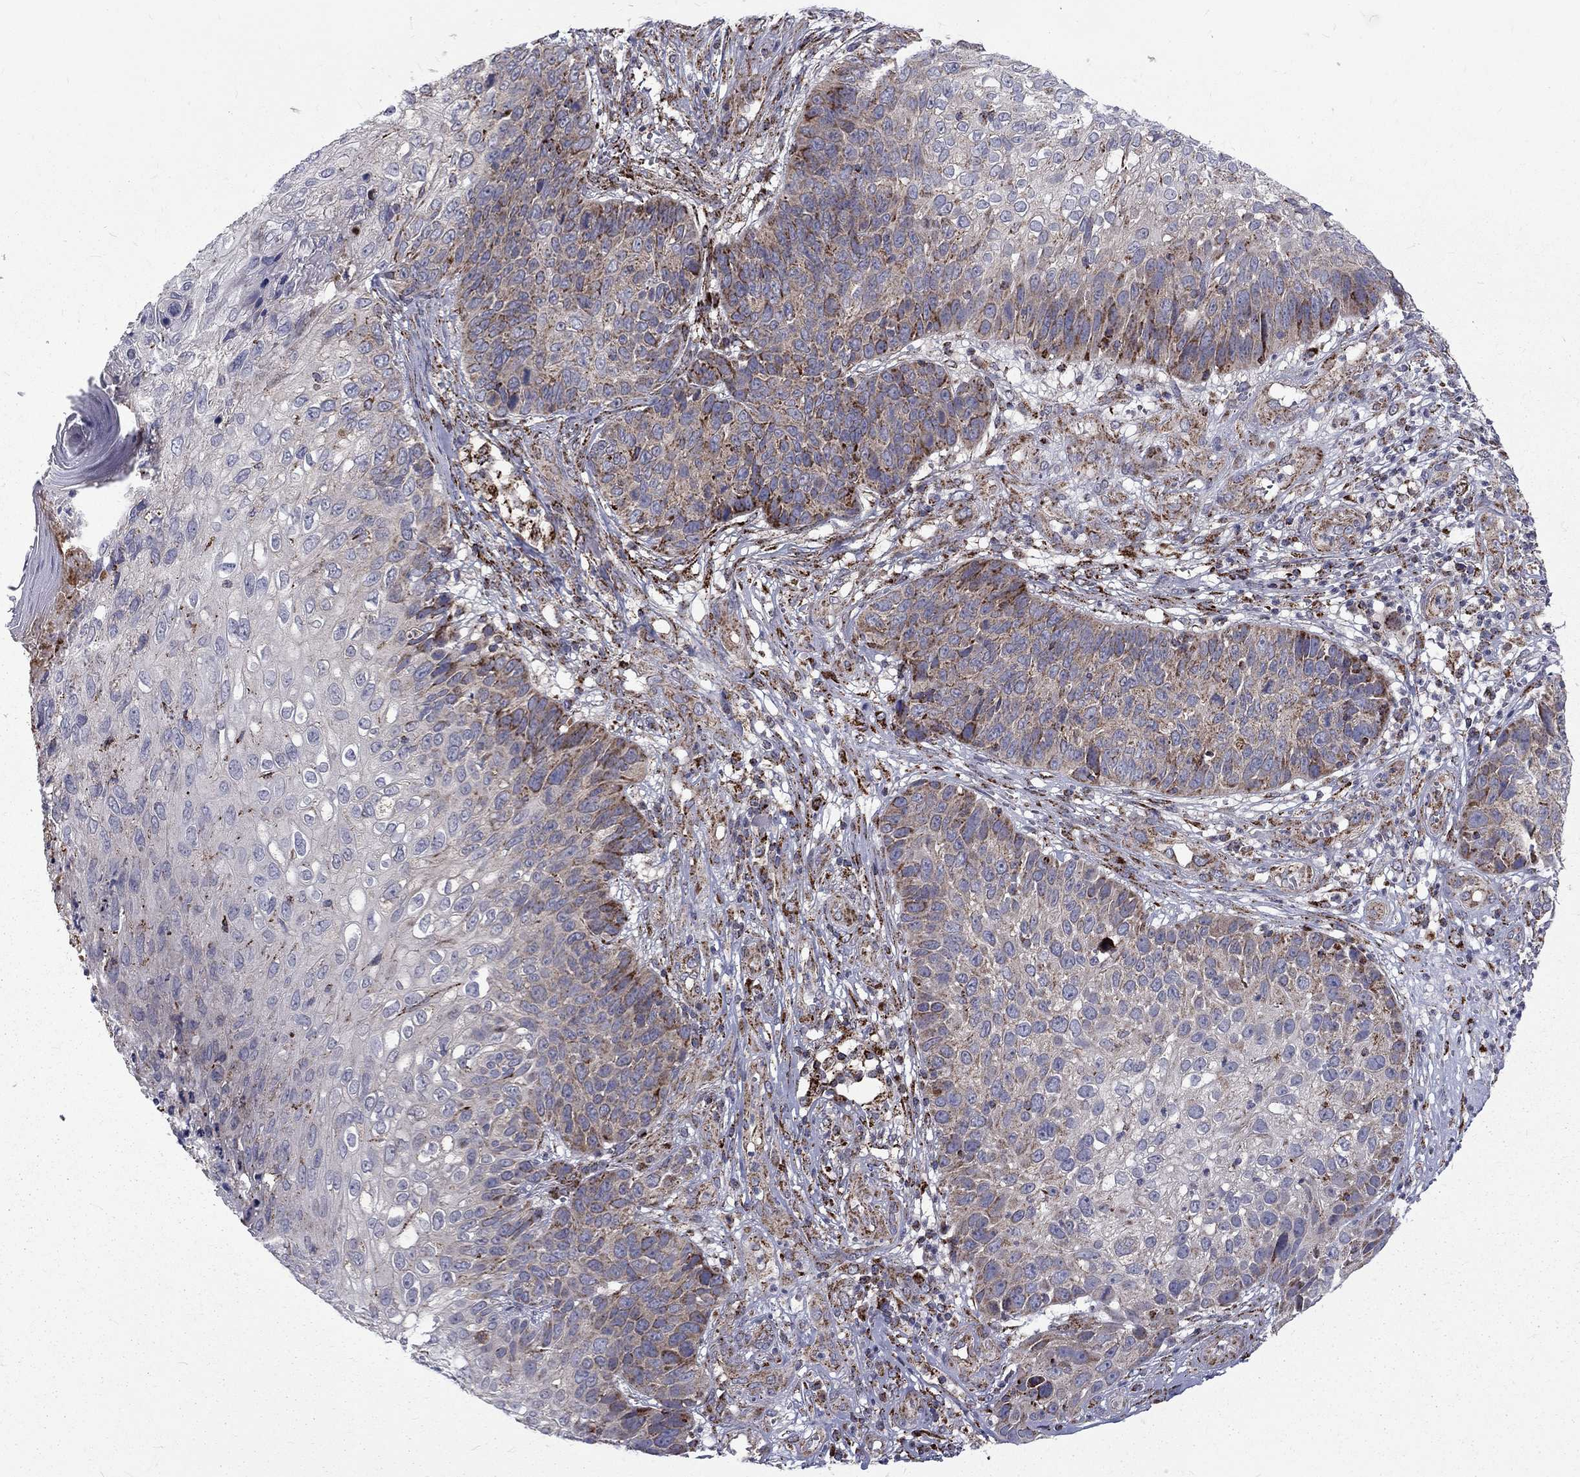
{"staining": {"intensity": "strong", "quantity": "<25%", "location": "cytoplasmic/membranous"}, "tissue": "skin cancer", "cell_type": "Tumor cells", "image_type": "cancer", "snomed": [{"axis": "morphology", "description": "Squamous cell carcinoma, NOS"}, {"axis": "topography", "description": "Skin"}], "caption": "Skin cancer stained for a protein (brown) shows strong cytoplasmic/membranous positive expression in approximately <25% of tumor cells.", "gene": "ALDH1B1", "patient": {"sex": "male", "age": 92}}